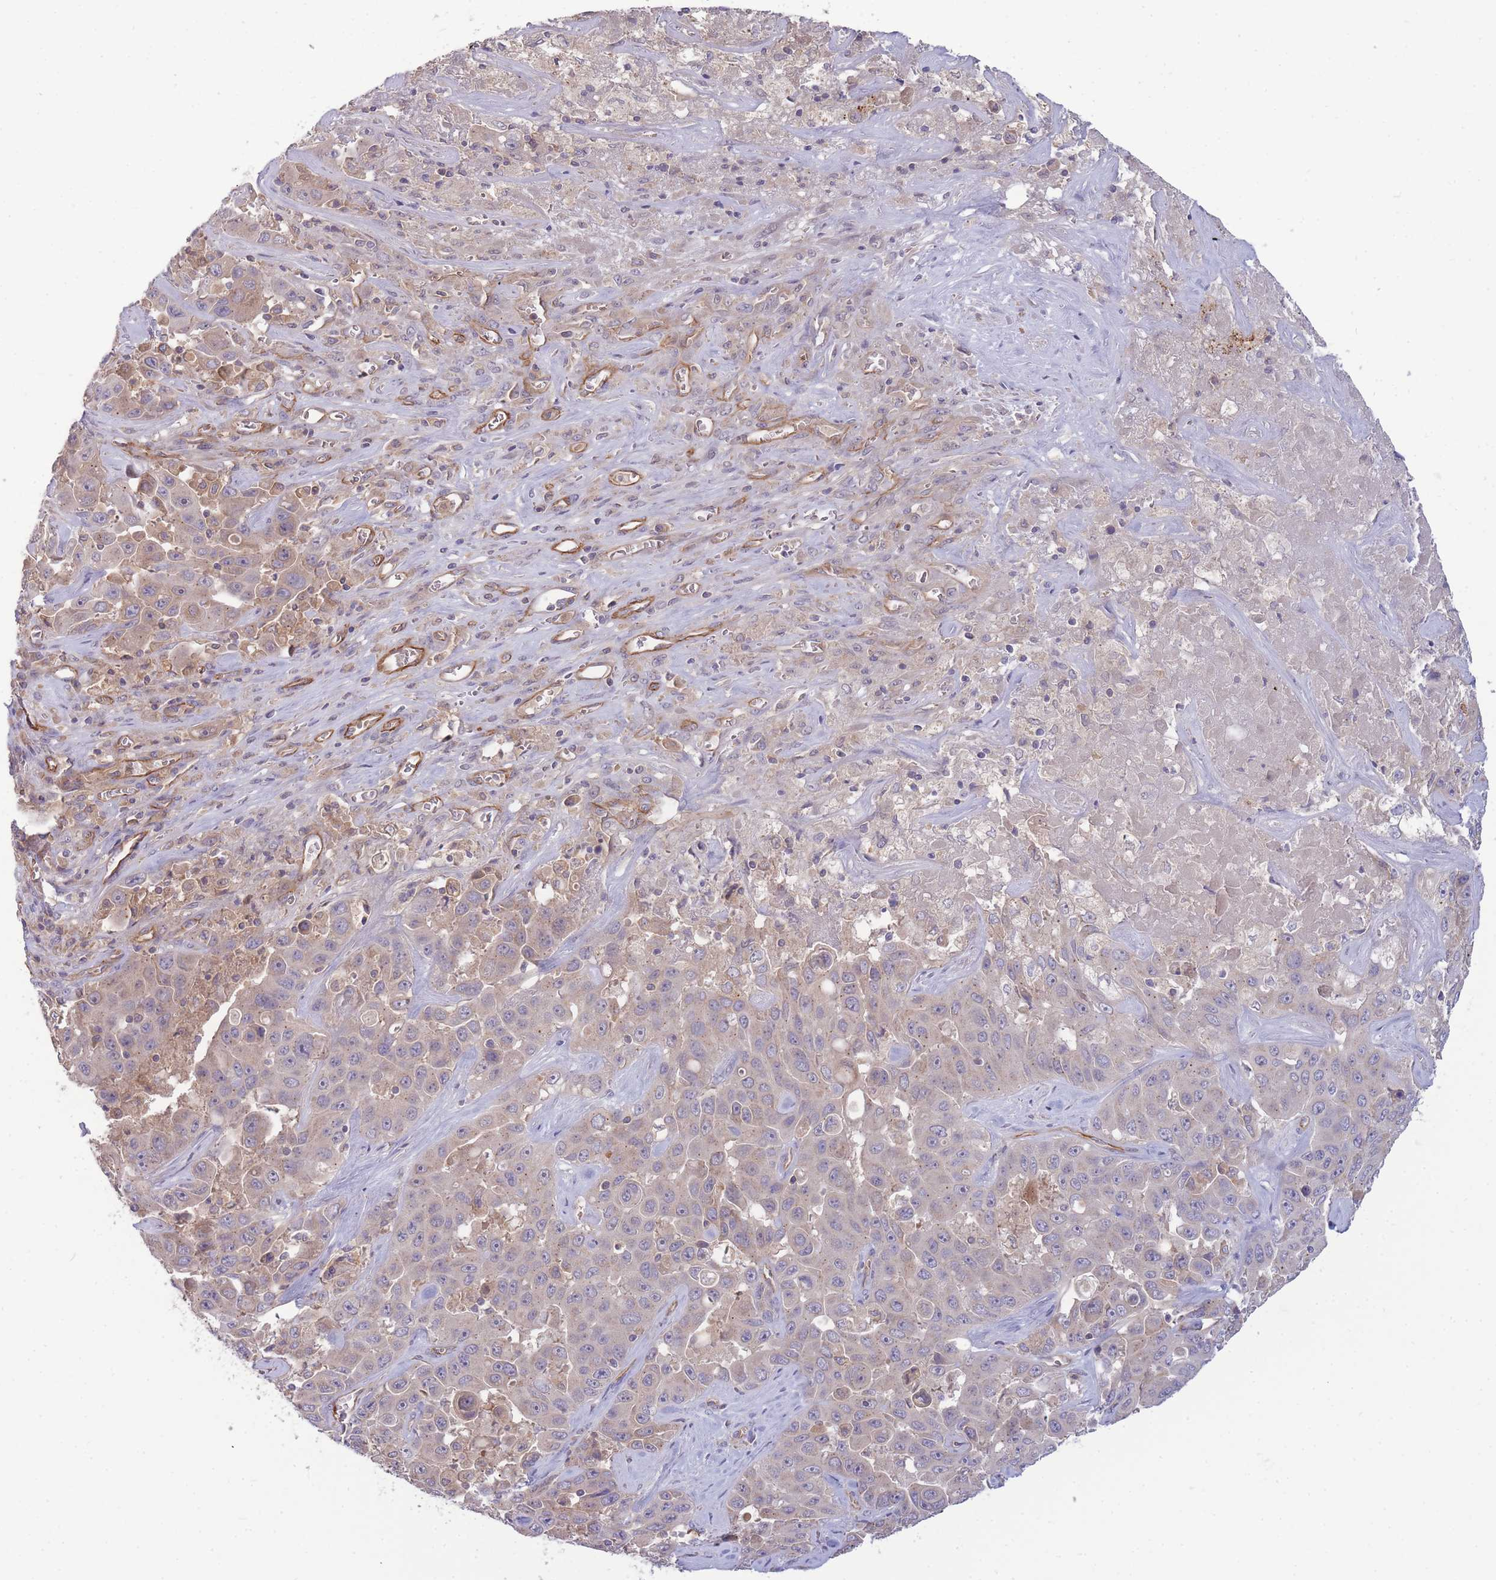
{"staining": {"intensity": "weak", "quantity": "<25%", "location": "cytoplasmic/membranous"}, "tissue": "liver cancer", "cell_type": "Tumor cells", "image_type": "cancer", "snomed": [{"axis": "morphology", "description": "Cholangiocarcinoma"}, {"axis": "topography", "description": "Liver"}], "caption": "Immunohistochemistry (IHC) micrograph of neoplastic tissue: cholangiocarcinoma (liver) stained with DAB (3,3'-diaminobenzidine) demonstrates no significant protein expression in tumor cells.", "gene": "NDUFAF5", "patient": {"sex": "female", "age": 52}}